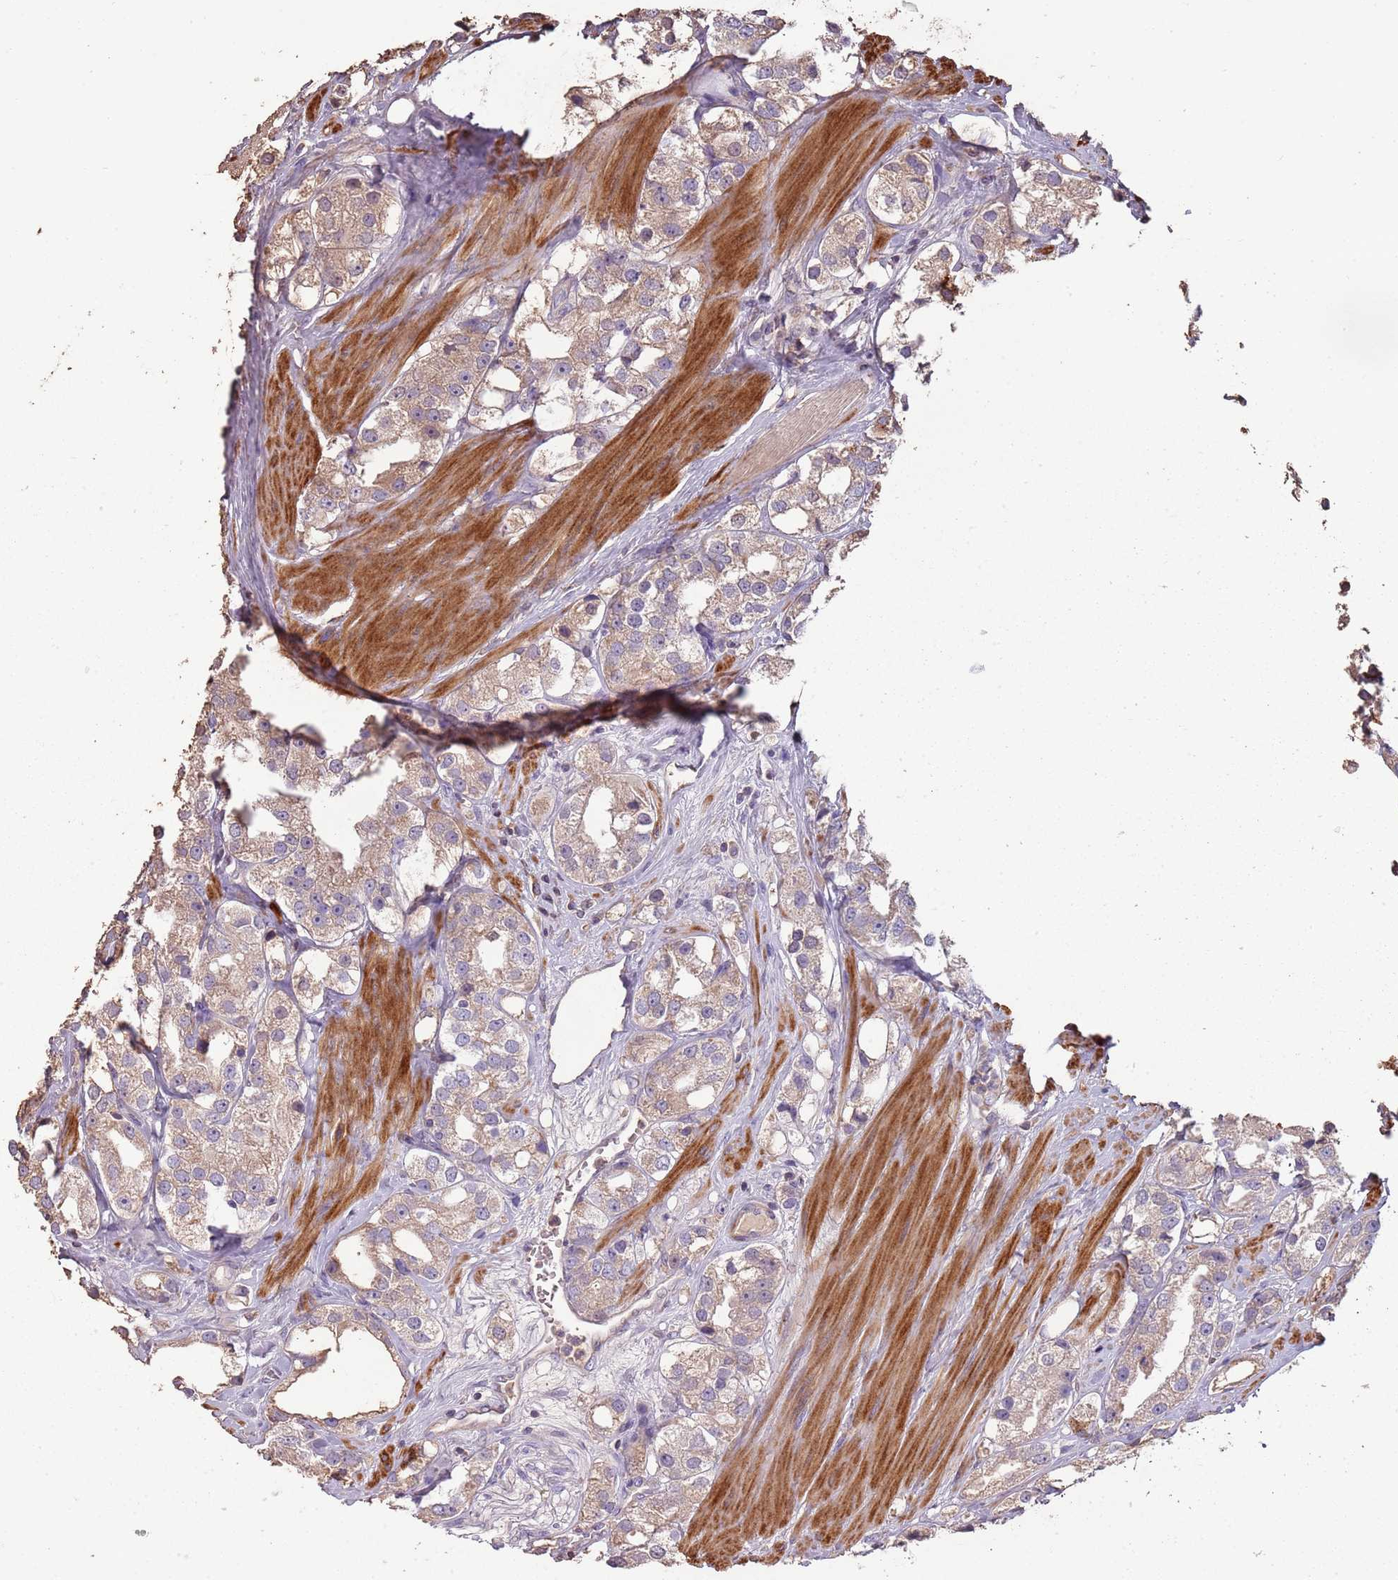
{"staining": {"intensity": "weak", "quantity": ">75%", "location": "cytoplasmic/membranous"}, "tissue": "prostate cancer", "cell_type": "Tumor cells", "image_type": "cancer", "snomed": [{"axis": "morphology", "description": "Adenocarcinoma, NOS"}, {"axis": "topography", "description": "Prostate"}], "caption": "Immunohistochemical staining of human prostate cancer shows low levels of weak cytoplasmic/membranous protein expression in about >75% of tumor cells. (DAB IHC, brown staining for protein, blue staining for nuclei).", "gene": "FECH", "patient": {"sex": "male", "age": 79}}